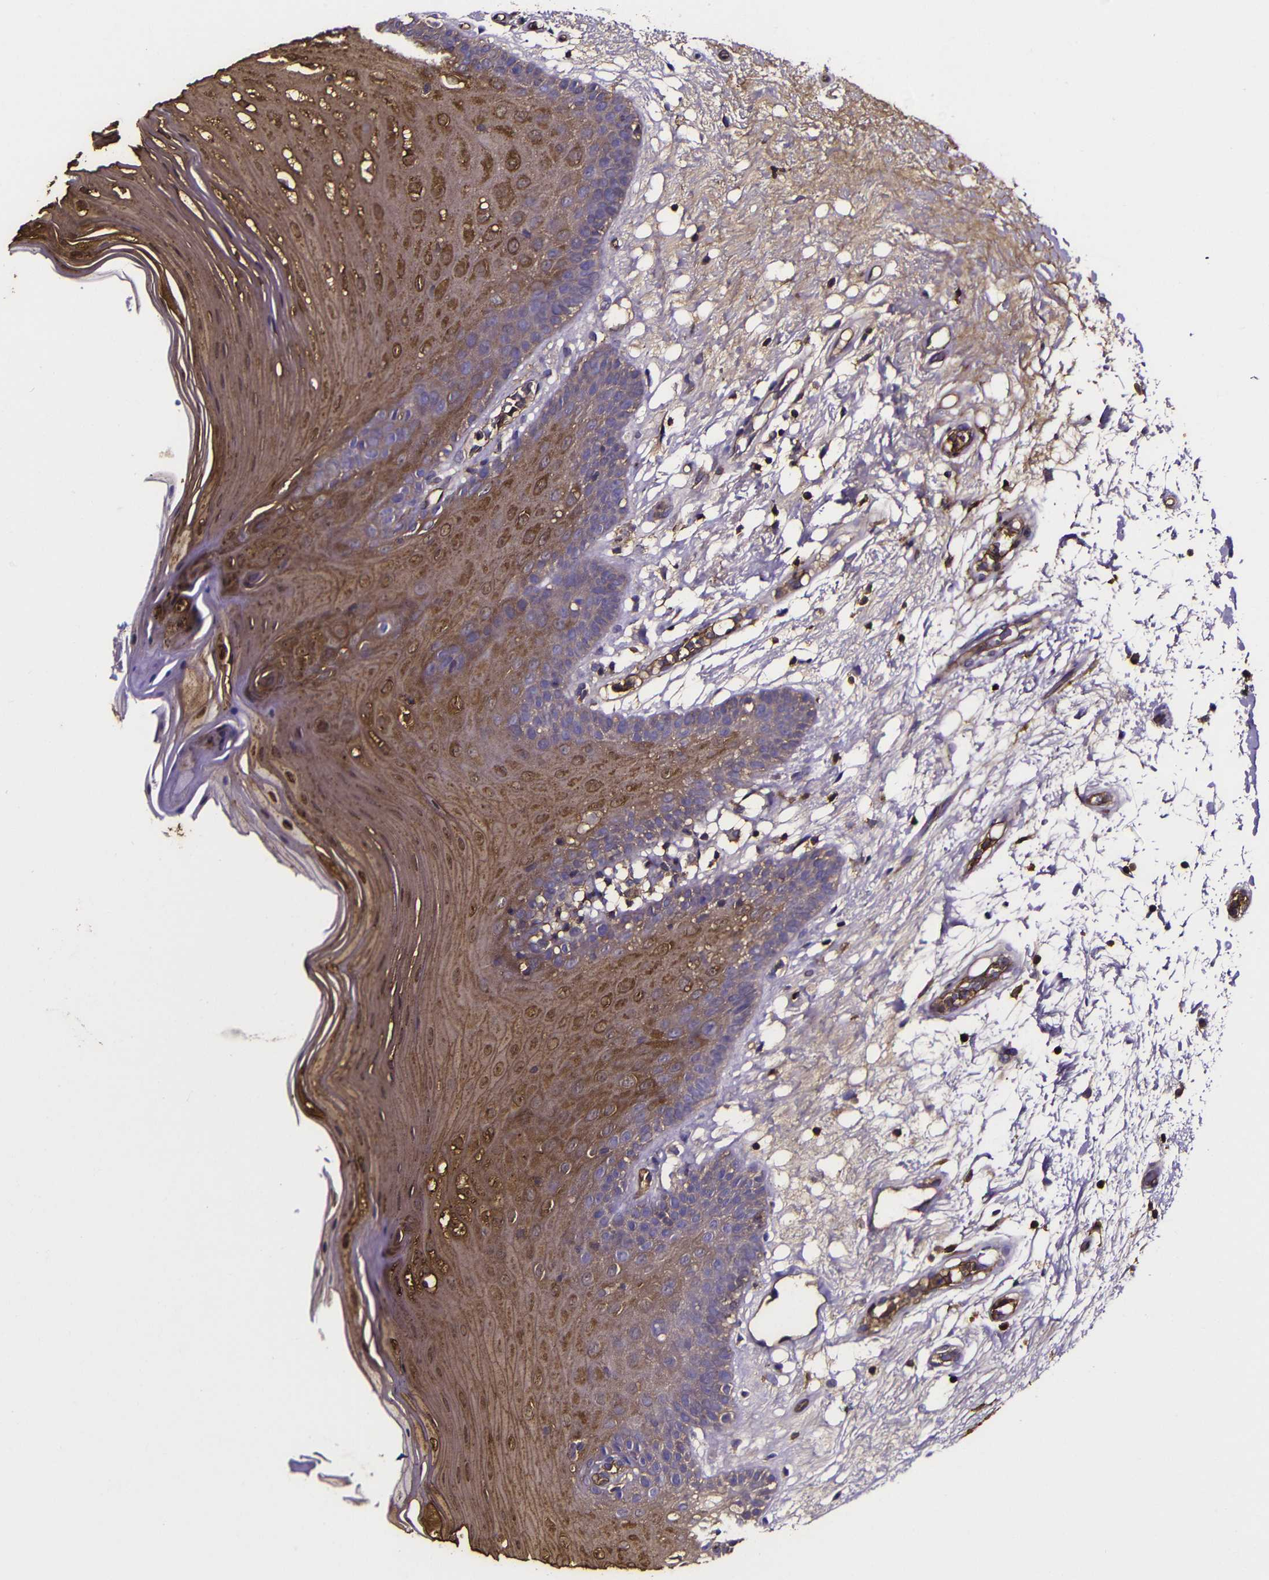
{"staining": {"intensity": "moderate", "quantity": "25%-75%", "location": "cytoplasmic/membranous,nuclear"}, "tissue": "oral mucosa", "cell_type": "Squamous epithelial cells", "image_type": "normal", "snomed": [{"axis": "morphology", "description": "Normal tissue, NOS"}, {"axis": "morphology", "description": "Squamous cell carcinoma, NOS"}, {"axis": "topography", "description": "Skeletal muscle"}, {"axis": "topography", "description": "Oral tissue"}, {"axis": "topography", "description": "Head-Neck"}], "caption": "The photomicrograph exhibits staining of unremarkable oral mucosa, revealing moderate cytoplasmic/membranous,nuclear protein expression (brown color) within squamous epithelial cells.", "gene": "MSN", "patient": {"sex": "male", "age": 71}}